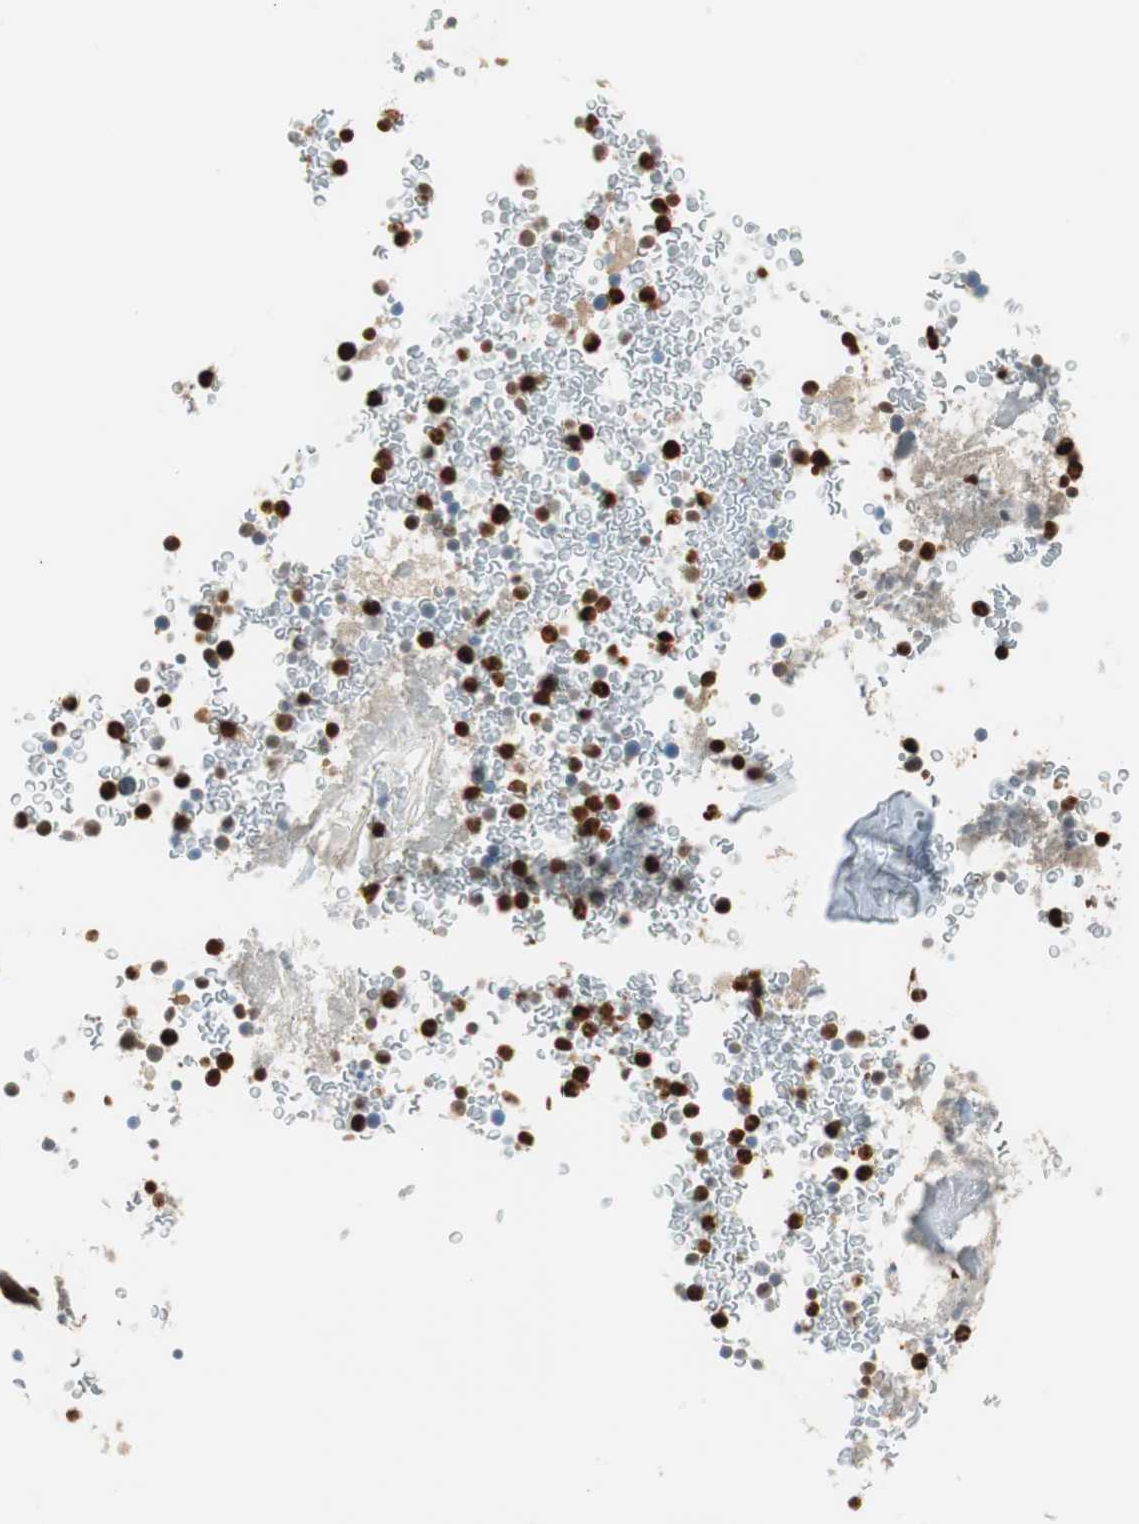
{"staining": {"intensity": "strong", "quantity": "25%-75%", "location": "nuclear"}, "tissue": "bone marrow", "cell_type": "Hematopoietic cells", "image_type": "normal", "snomed": [{"axis": "morphology", "description": "Normal tissue, NOS"}, {"axis": "topography", "description": "Bone marrow"}], "caption": "High-power microscopy captured an immunohistochemistry (IHC) histopathology image of unremarkable bone marrow, revealing strong nuclear expression in approximately 25%-75% of hematopoietic cells.", "gene": "LTA4H", "patient": {"sex": "male"}}